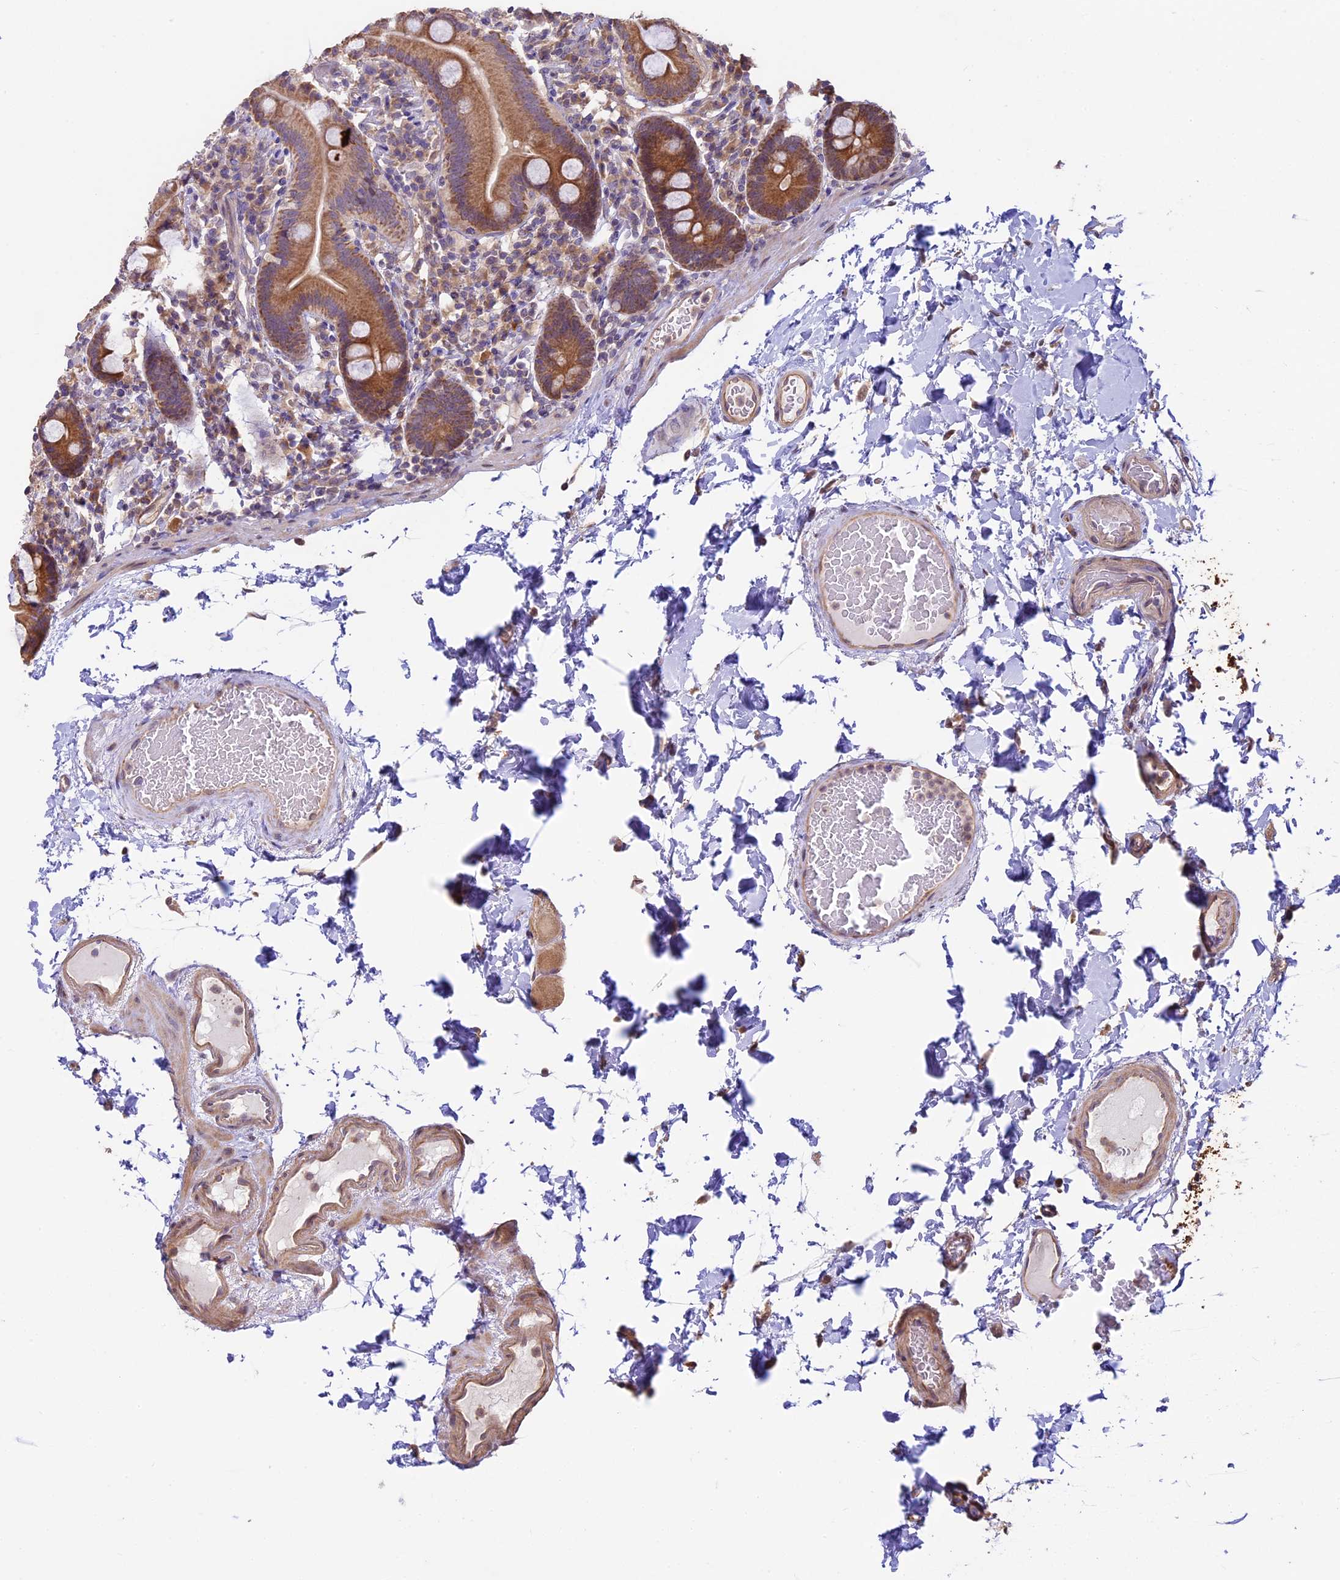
{"staining": {"intensity": "moderate", "quantity": ">75%", "location": "cytoplasmic/membranous"}, "tissue": "duodenum", "cell_type": "Glandular cells", "image_type": "normal", "snomed": [{"axis": "morphology", "description": "Normal tissue, NOS"}, {"axis": "topography", "description": "Duodenum"}], "caption": "Protein staining of unremarkable duodenum reveals moderate cytoplasmic/membranous positivity in about >75% of glandular cells.", "gene": "BCAS4", "patient": {"sex": "male", "age": 55}}